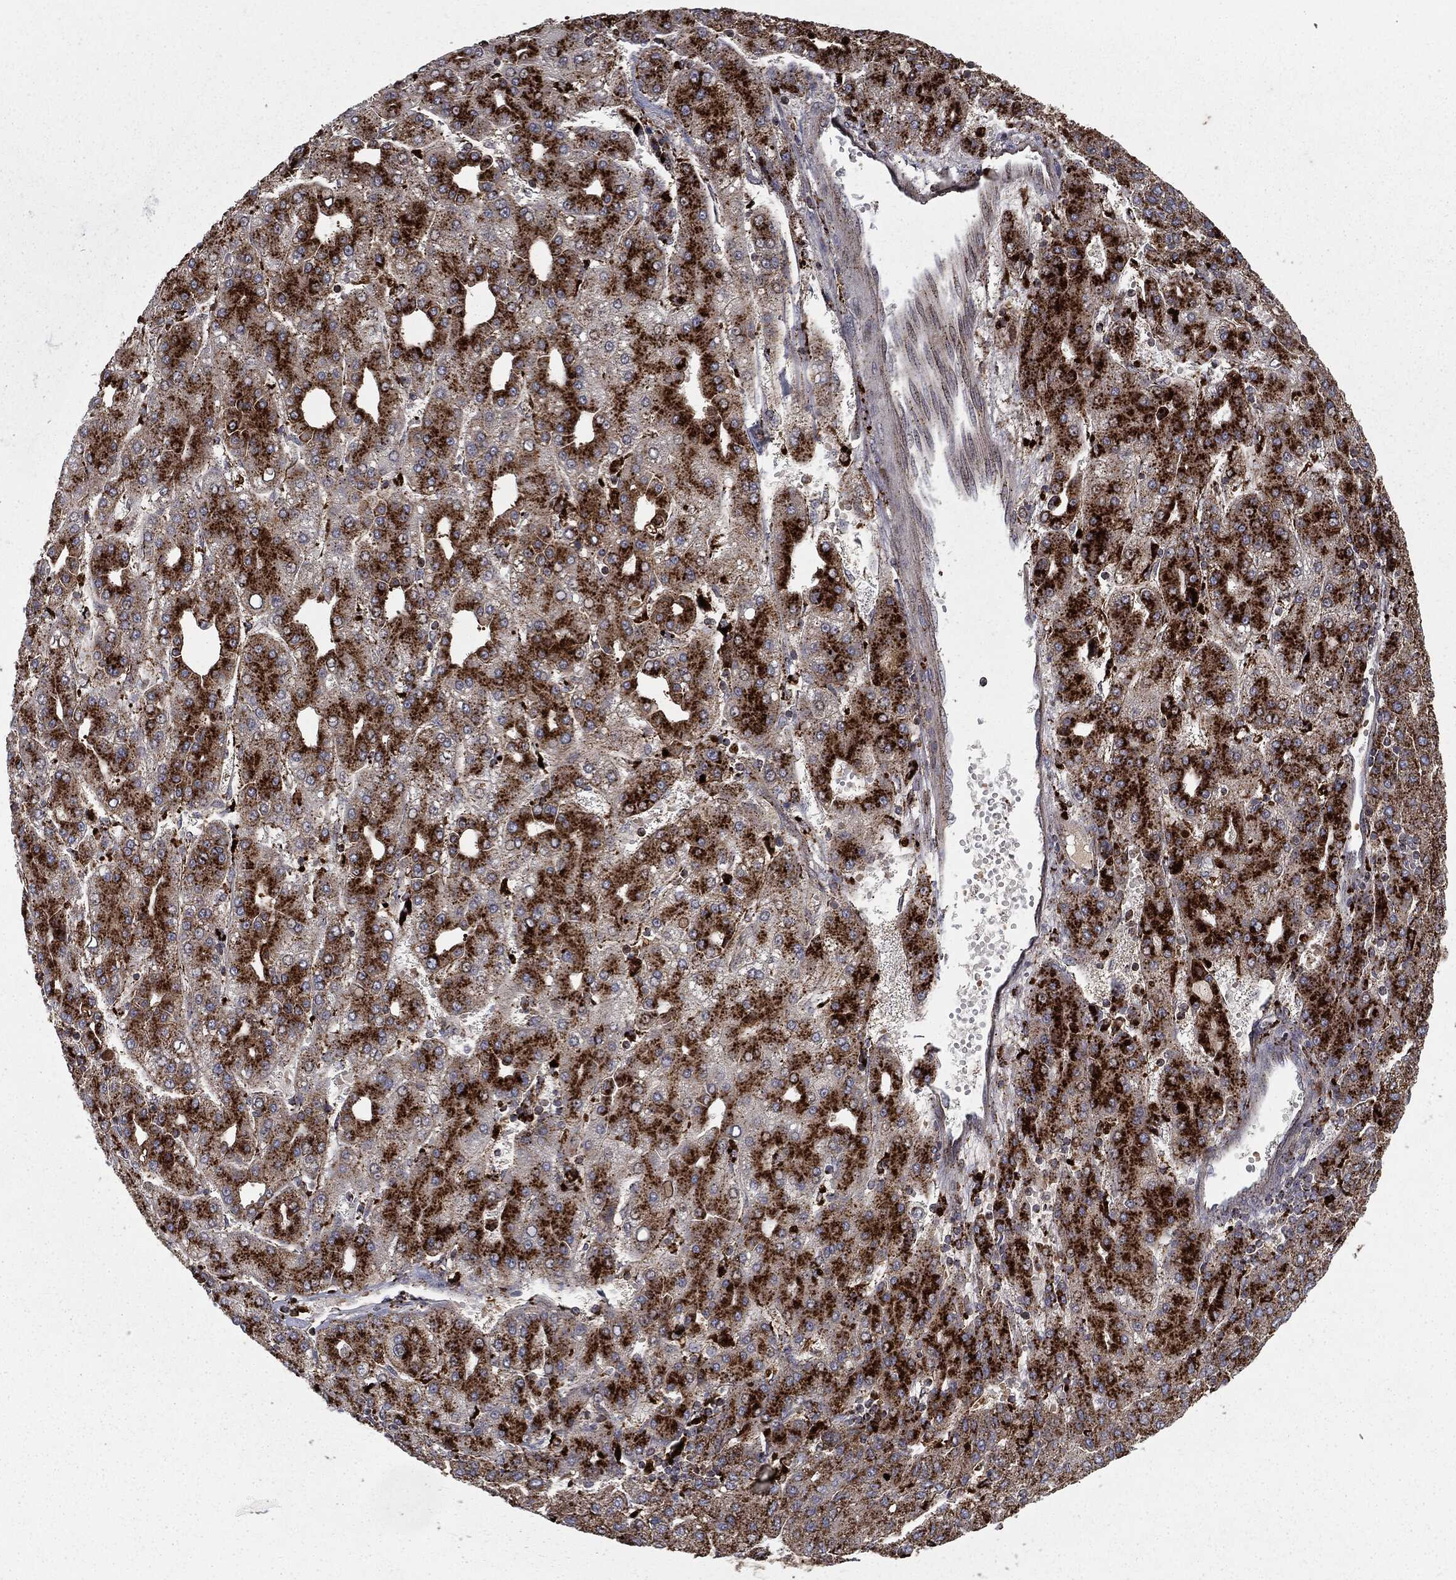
{"staining": {"intensity": "strong", "quantity": ">75%", "location": "cytoplasmic/membranous"}, "tissue": "liver cancer", "cell_type": "Tumor cells", "image_type": "cancer", "snomed": [{"axis": "morphology", "description": "Carcinoma, Hepatocellular, NOS"}, {"axis": "topography", "description": "Liver"}], "caption": "Hepatocellular carcinoma (liver) stained with a brown dye shows strong cytoplasmic/membranous positive positivity in approximately >75% of tumor cells.", "gene": "CTSA", "patient": {"sex": "male", "age": 65}}